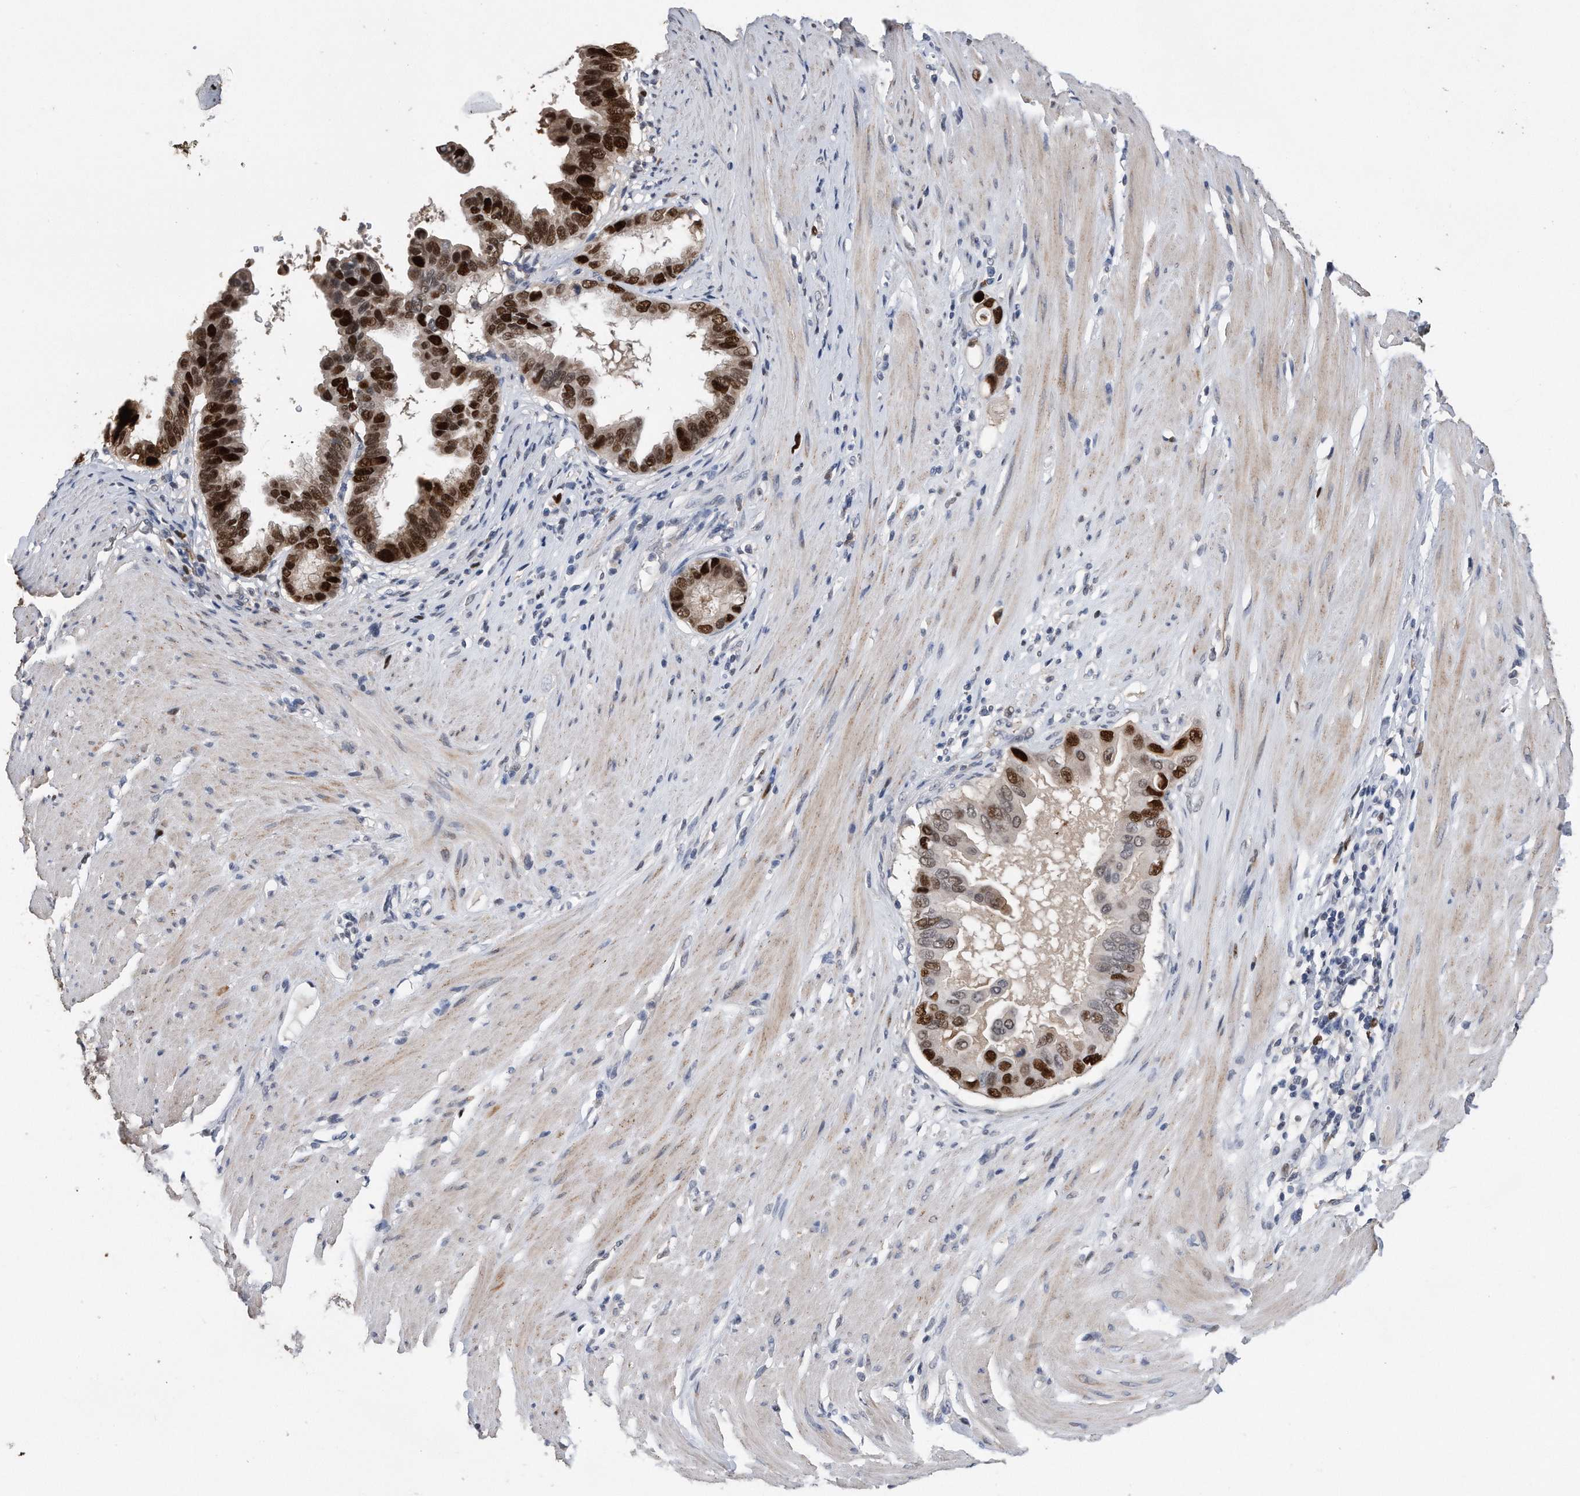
{"staining": {"intensity": "strong", "quantity": "25%-75%", "location": "nuclear"}, "tissue": "pancreatic cancer", "cell_type": "Tumor cells", "image_type": "cancer", "snomed": [{"axis": "morphology", "description": "Adenocarcinoma, NOS"}, {"axis": "topography", "description": "Pancreas"}], "caption": "Immunohistochemical staining of human pancreatic adenocarcinoma displays high levels of strong nuclear protein staining in approximately 25%-75% of tumor cells.", "gene": "PCNA", "patient": {"sex": "female", "age": 56}}